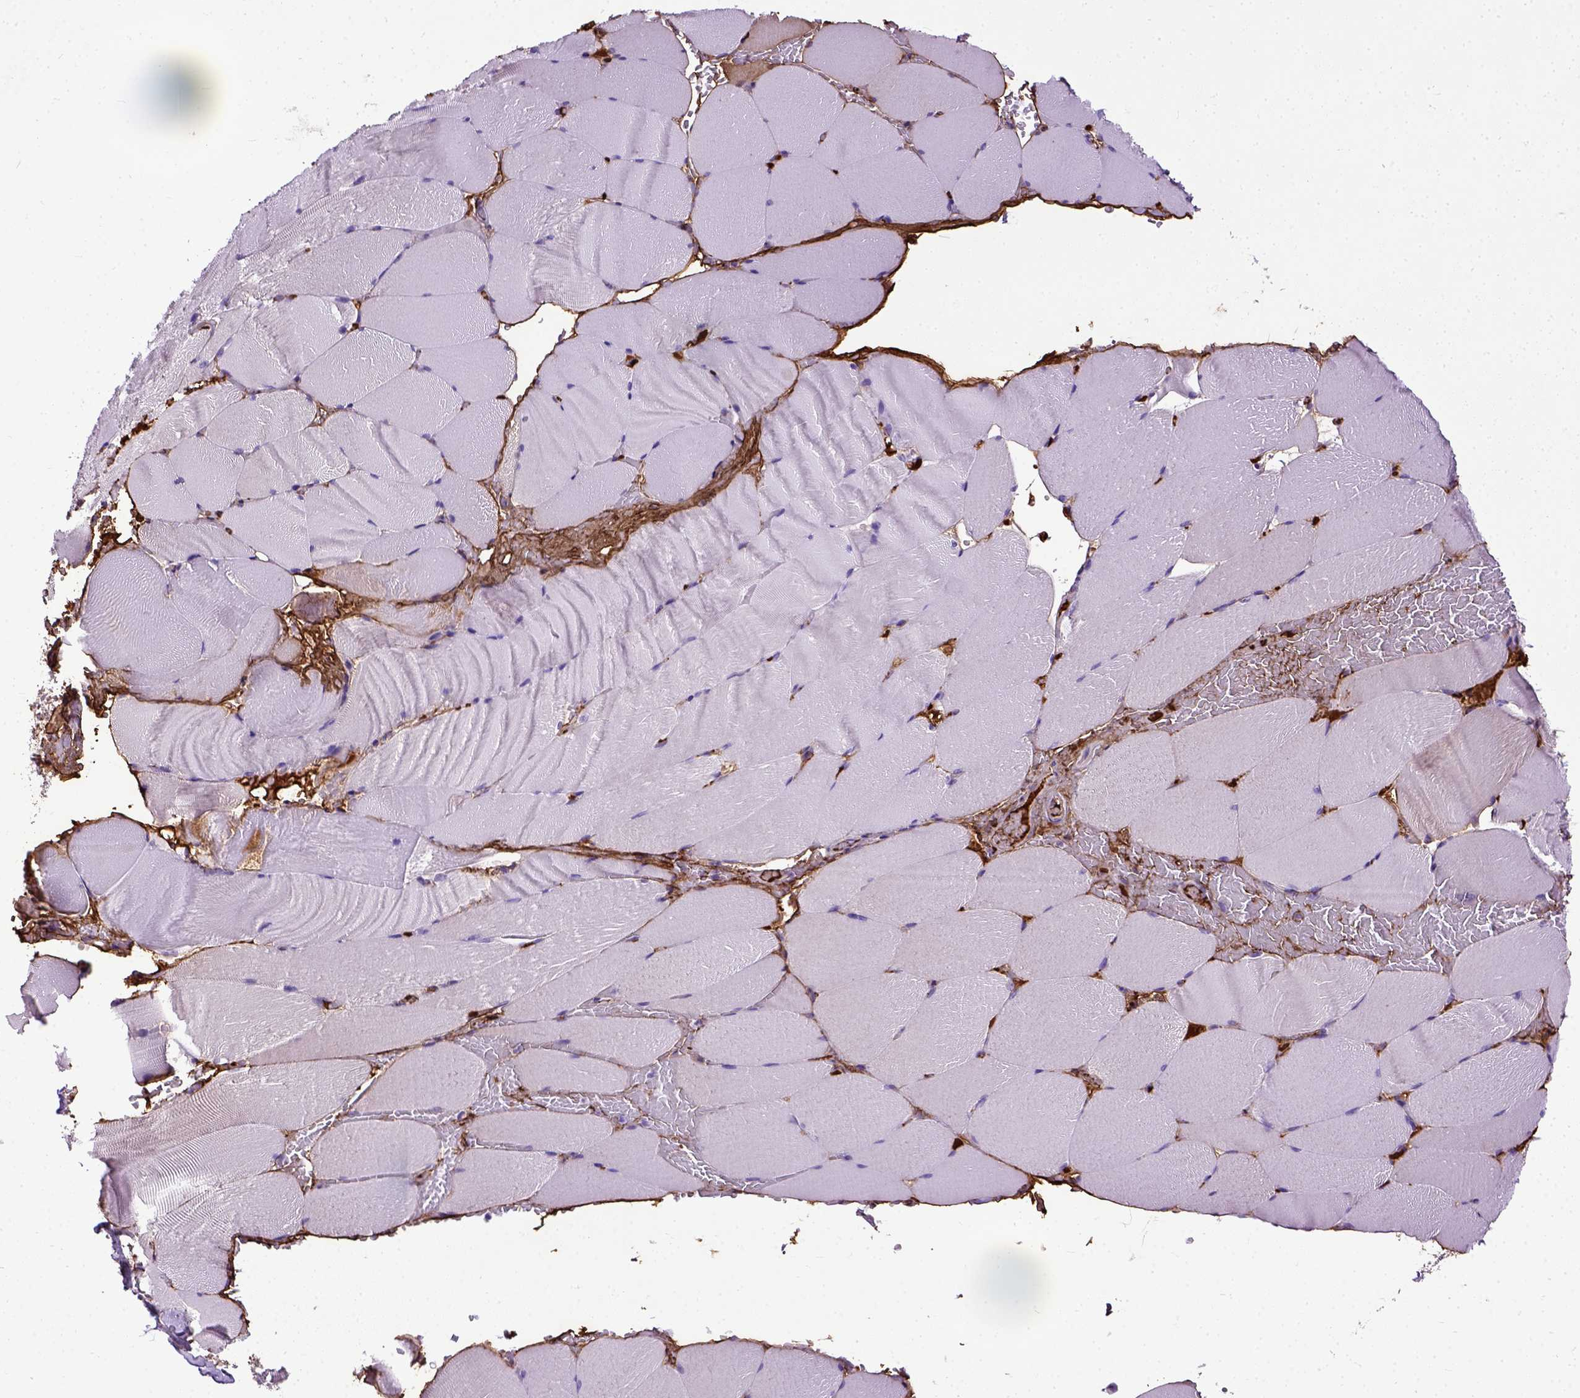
{"staining": {"intensity": "negative", "quantity": "none", "location": "none"}, "tissue": "skeletal muscle", "cell_type": "Myocytes", "image_type": "normal", "snomed": [{"axis": "morphology", "description": "Normal tissue, NOS"}, {"axis": "topography", "description": "Skeletal muscle"}], "caption": "IHC histopathology image of unremarkable skeletal muscle stained for a protein (brown), which demonstrates no expression in myocytes. (DAB immunohistochemistry (IHC), high magnification).", "gene": "ADAMTS8", "patient": {"sex": "female", "age": 37}}